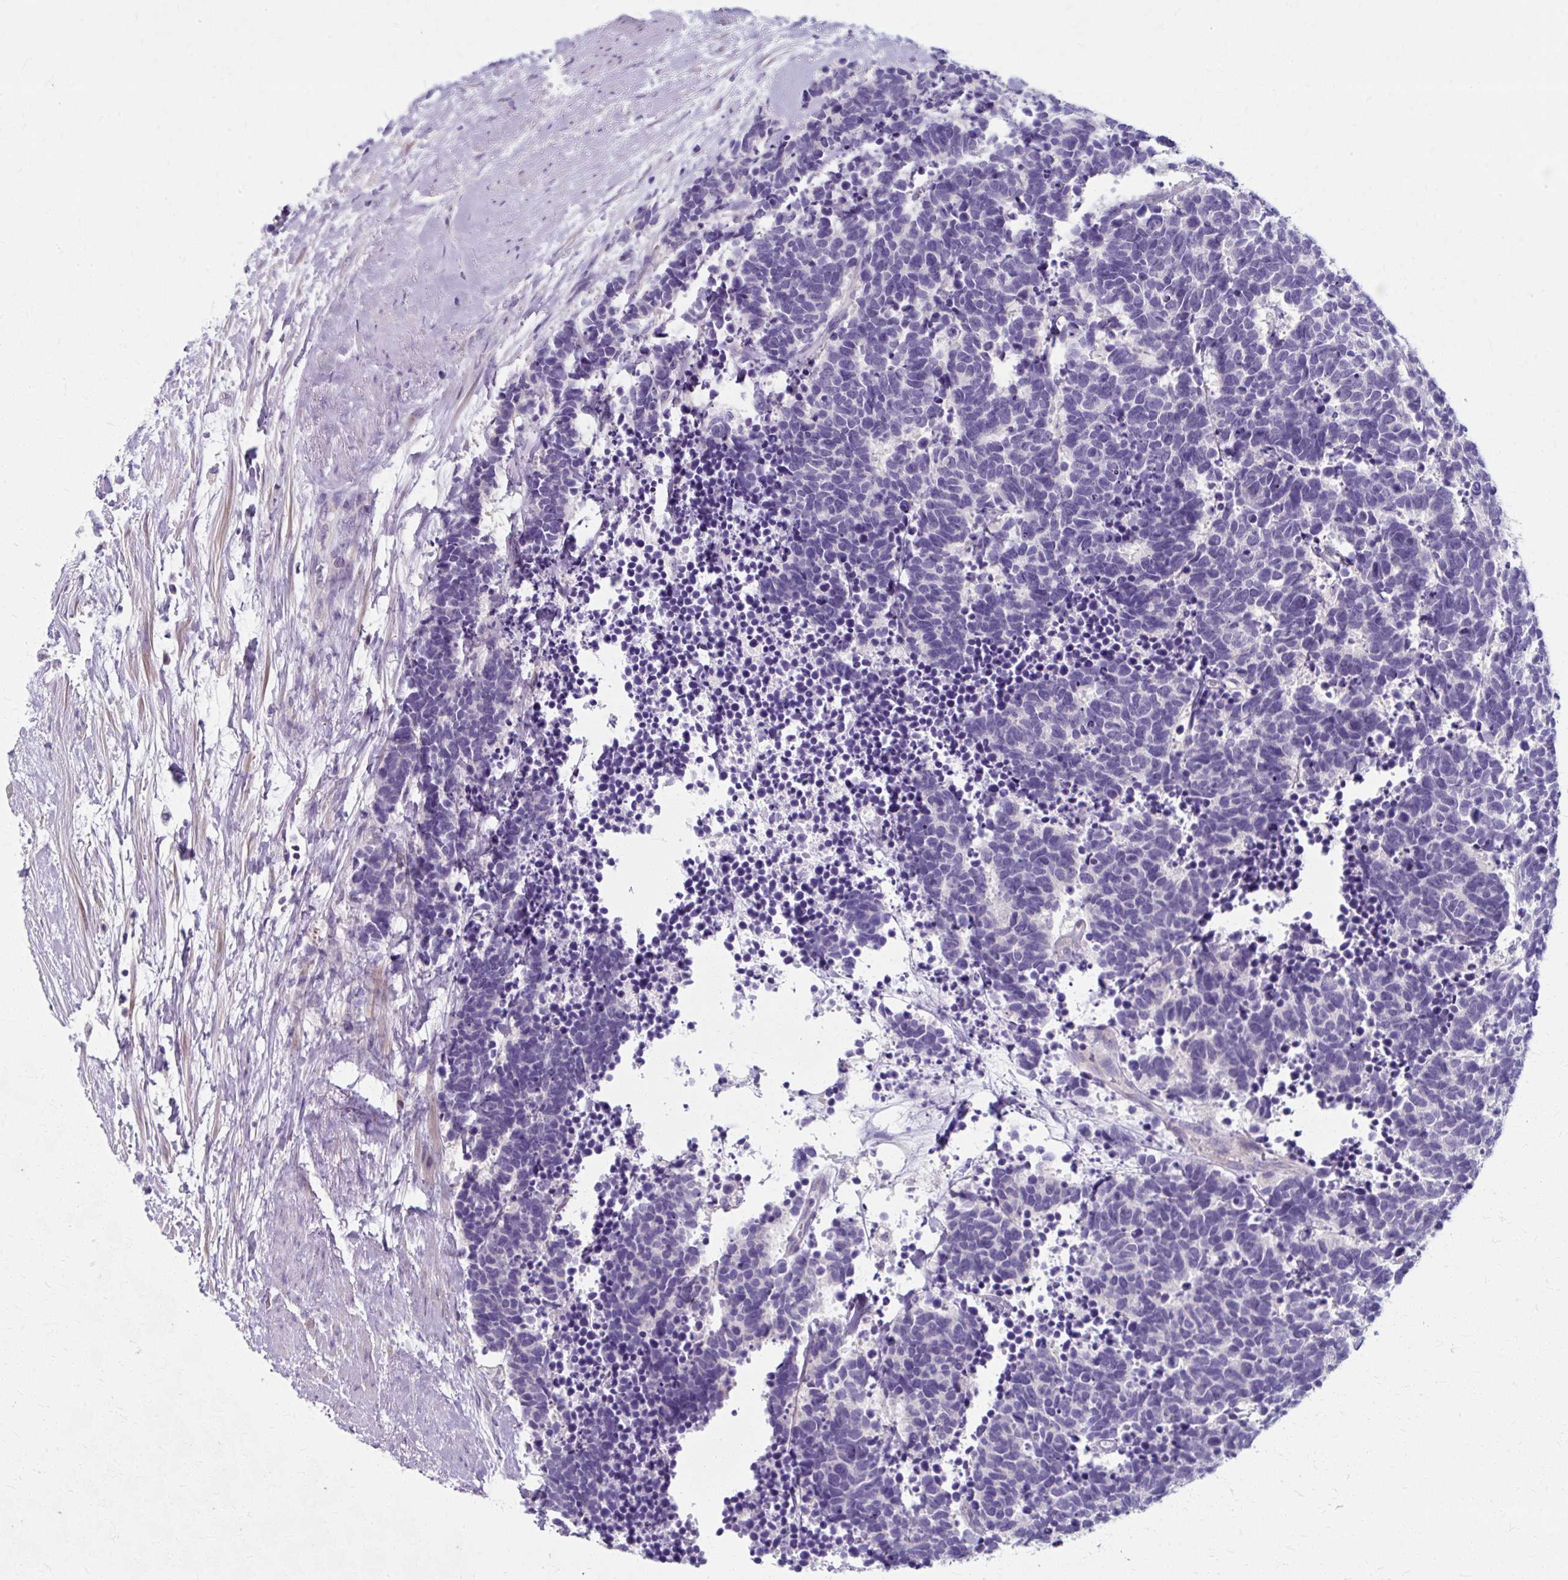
{"staining": {"intensity": "negative", "quantity": "none", "location": "none"}, "tissue": "carcinoid", "cell_type": "Tumor cells", "image_type": "cancer", "snomed": [{"axis": "morphology", "description": "Carcinoma, NOS"}, {"axis": "morphology", "description": "Carcinoid, malignant, NOS"}, {"axis": "topography", "description": "Prostate"}], "caption": "A micrograph of carcinoid stained for a protein displays no brown staining in tumor cells.", "gene": "ZNF555", "patient": {"sex": "male", "age": 57}}